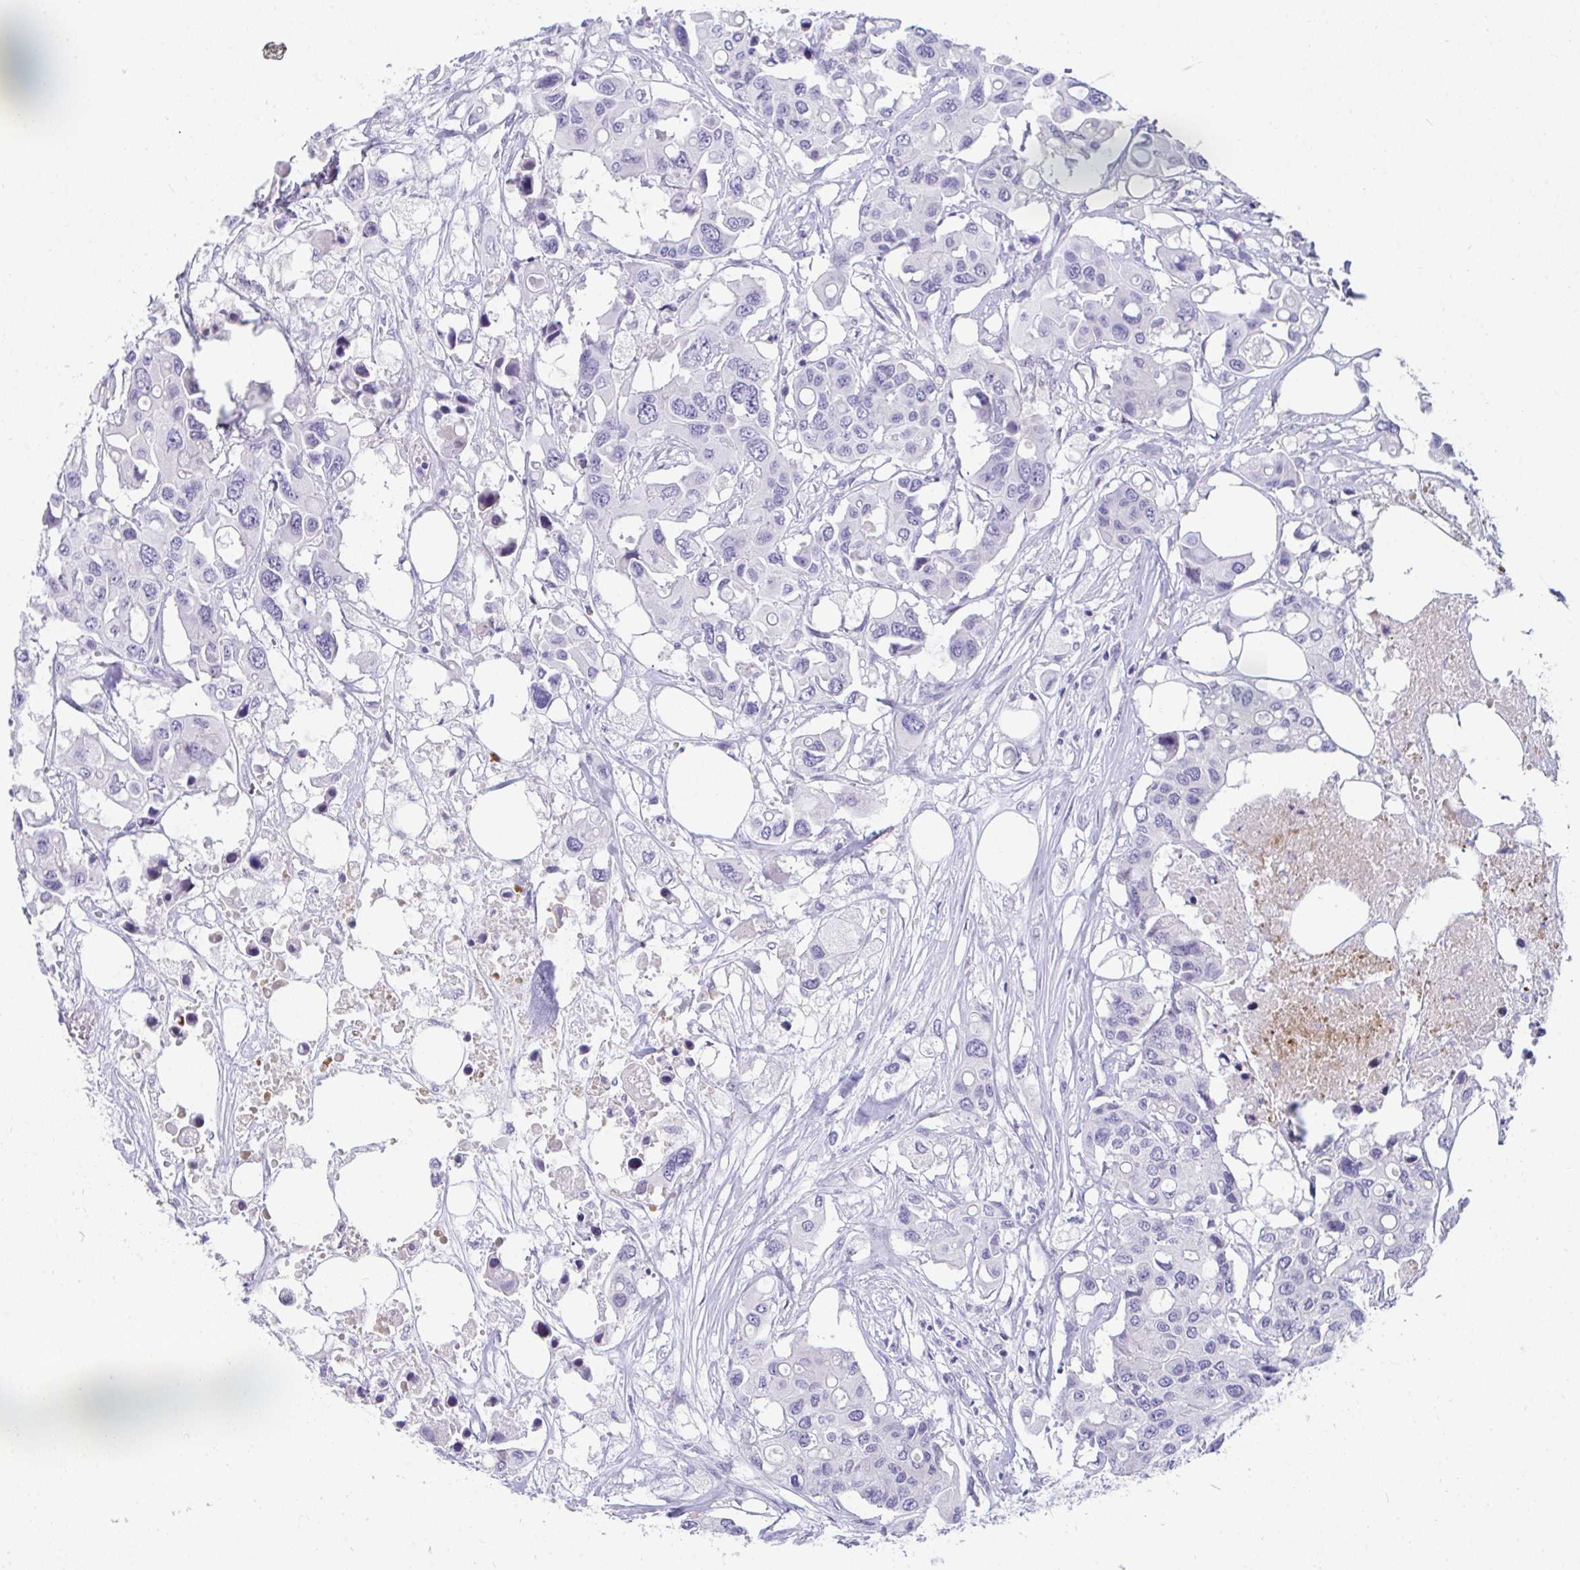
{"staining": {"intensity": "negative", "quantity": "none", "location": "none"}, "tissue": "colorectal cancer", "cell_type": "Tumor cells", "image_type": "cancer", "snomed": [{"axis": "morphology", "description": "Adenocarcinoma, NOS"}, {"axis": "topography", "description": "Colon"}], "caption": "Tumor cells are negative for protein expression in human adenocarcinoma (colorectal).", "gene": "TTC30B", "patient": {"sex": "male", "age": 77}}